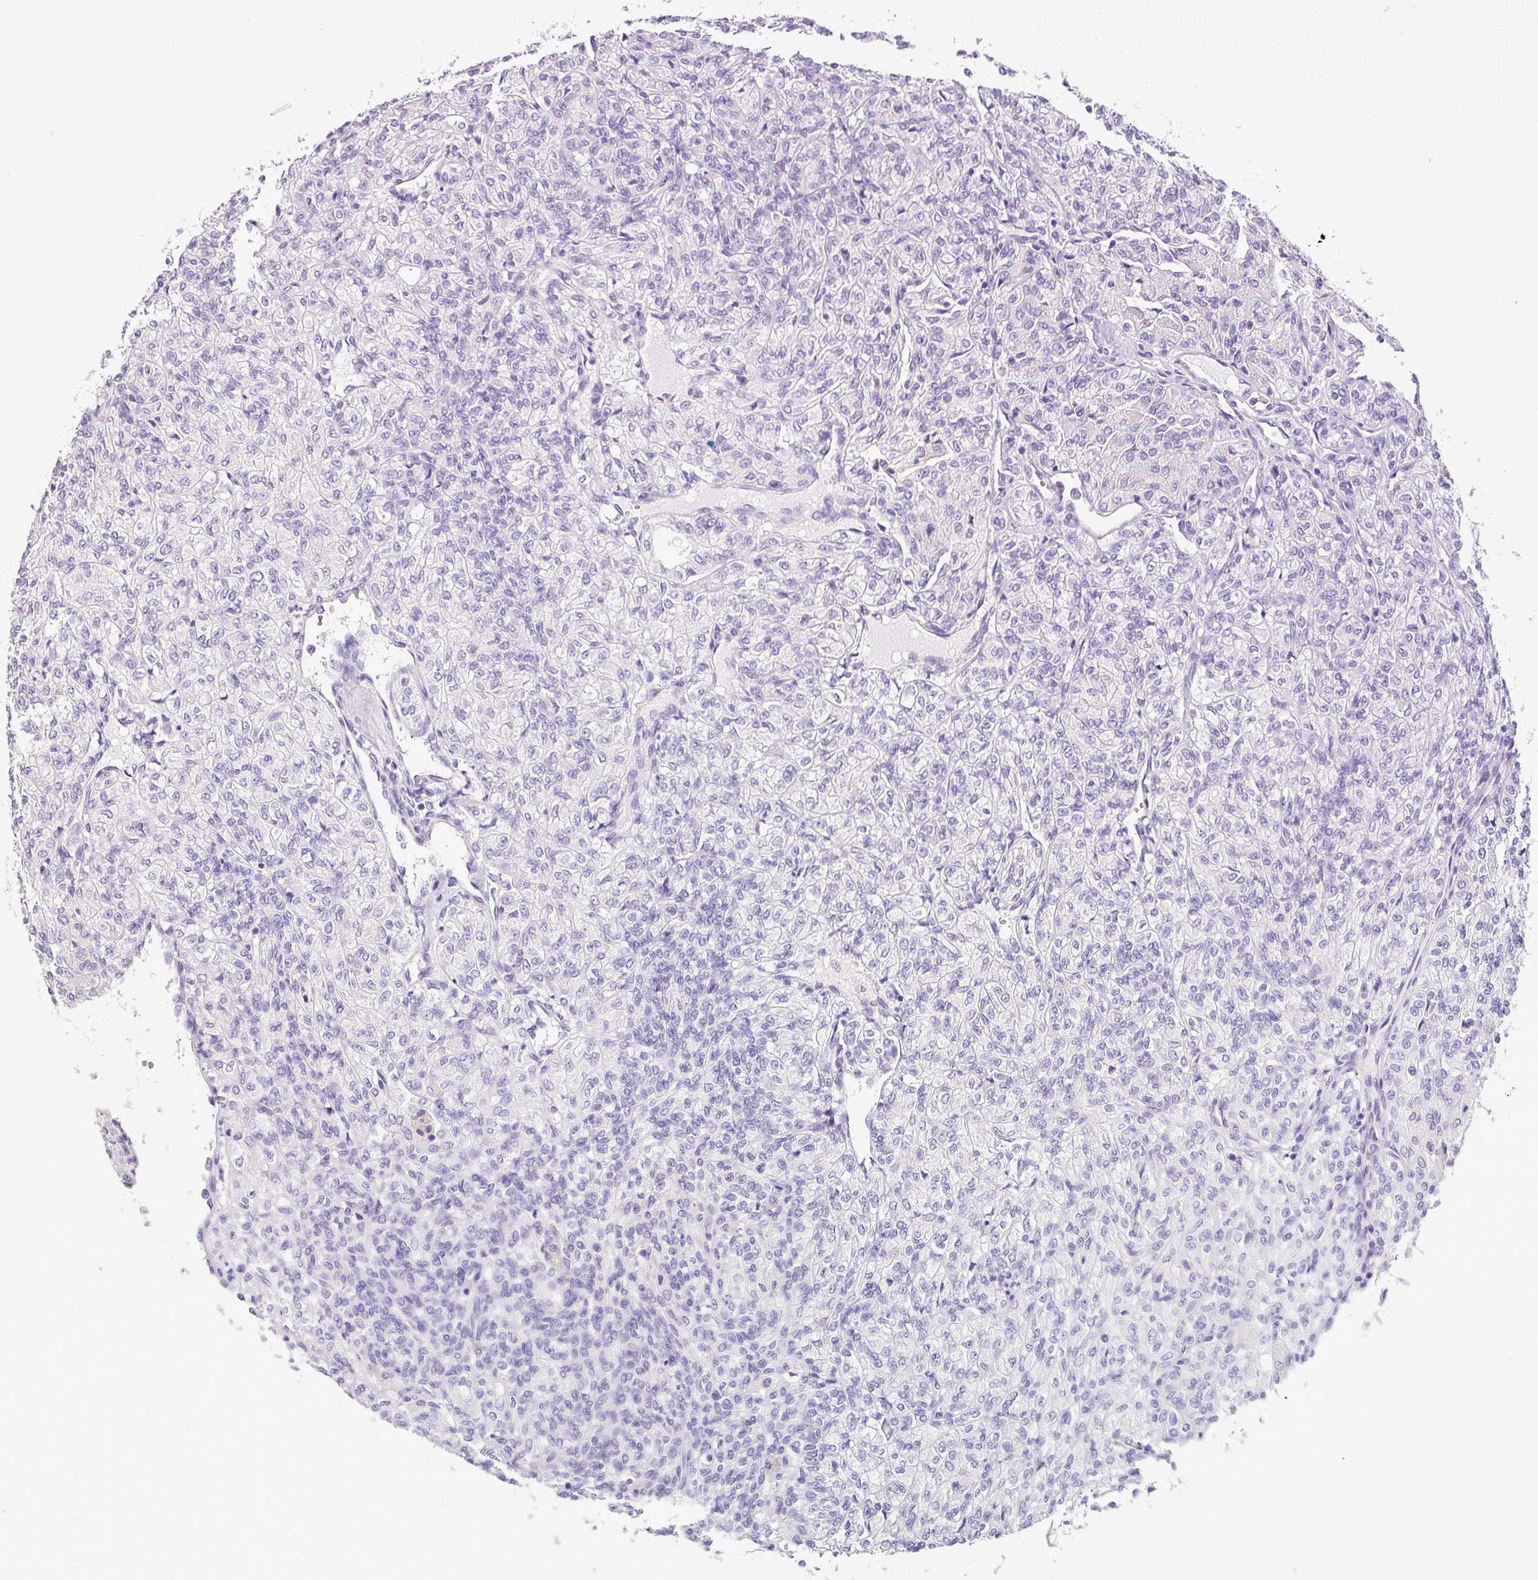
{"staining": {"intensity": "negative", "quantity": "none", "location": "none"}, "tissue": "renal cancer", "cell_type": "Tumor cells", "image_type": "cancer", "snomed": [{"axis": "morphology", "description": "Adenocarcinoma, NOS"}, {"axis": "topography", "description": "Kidney"}], "caption": "IHC of human renal cancer displays no positivity in tumor cells.", "gene": "ZNF334", "patient": {"sex": "male", "age": 77}}